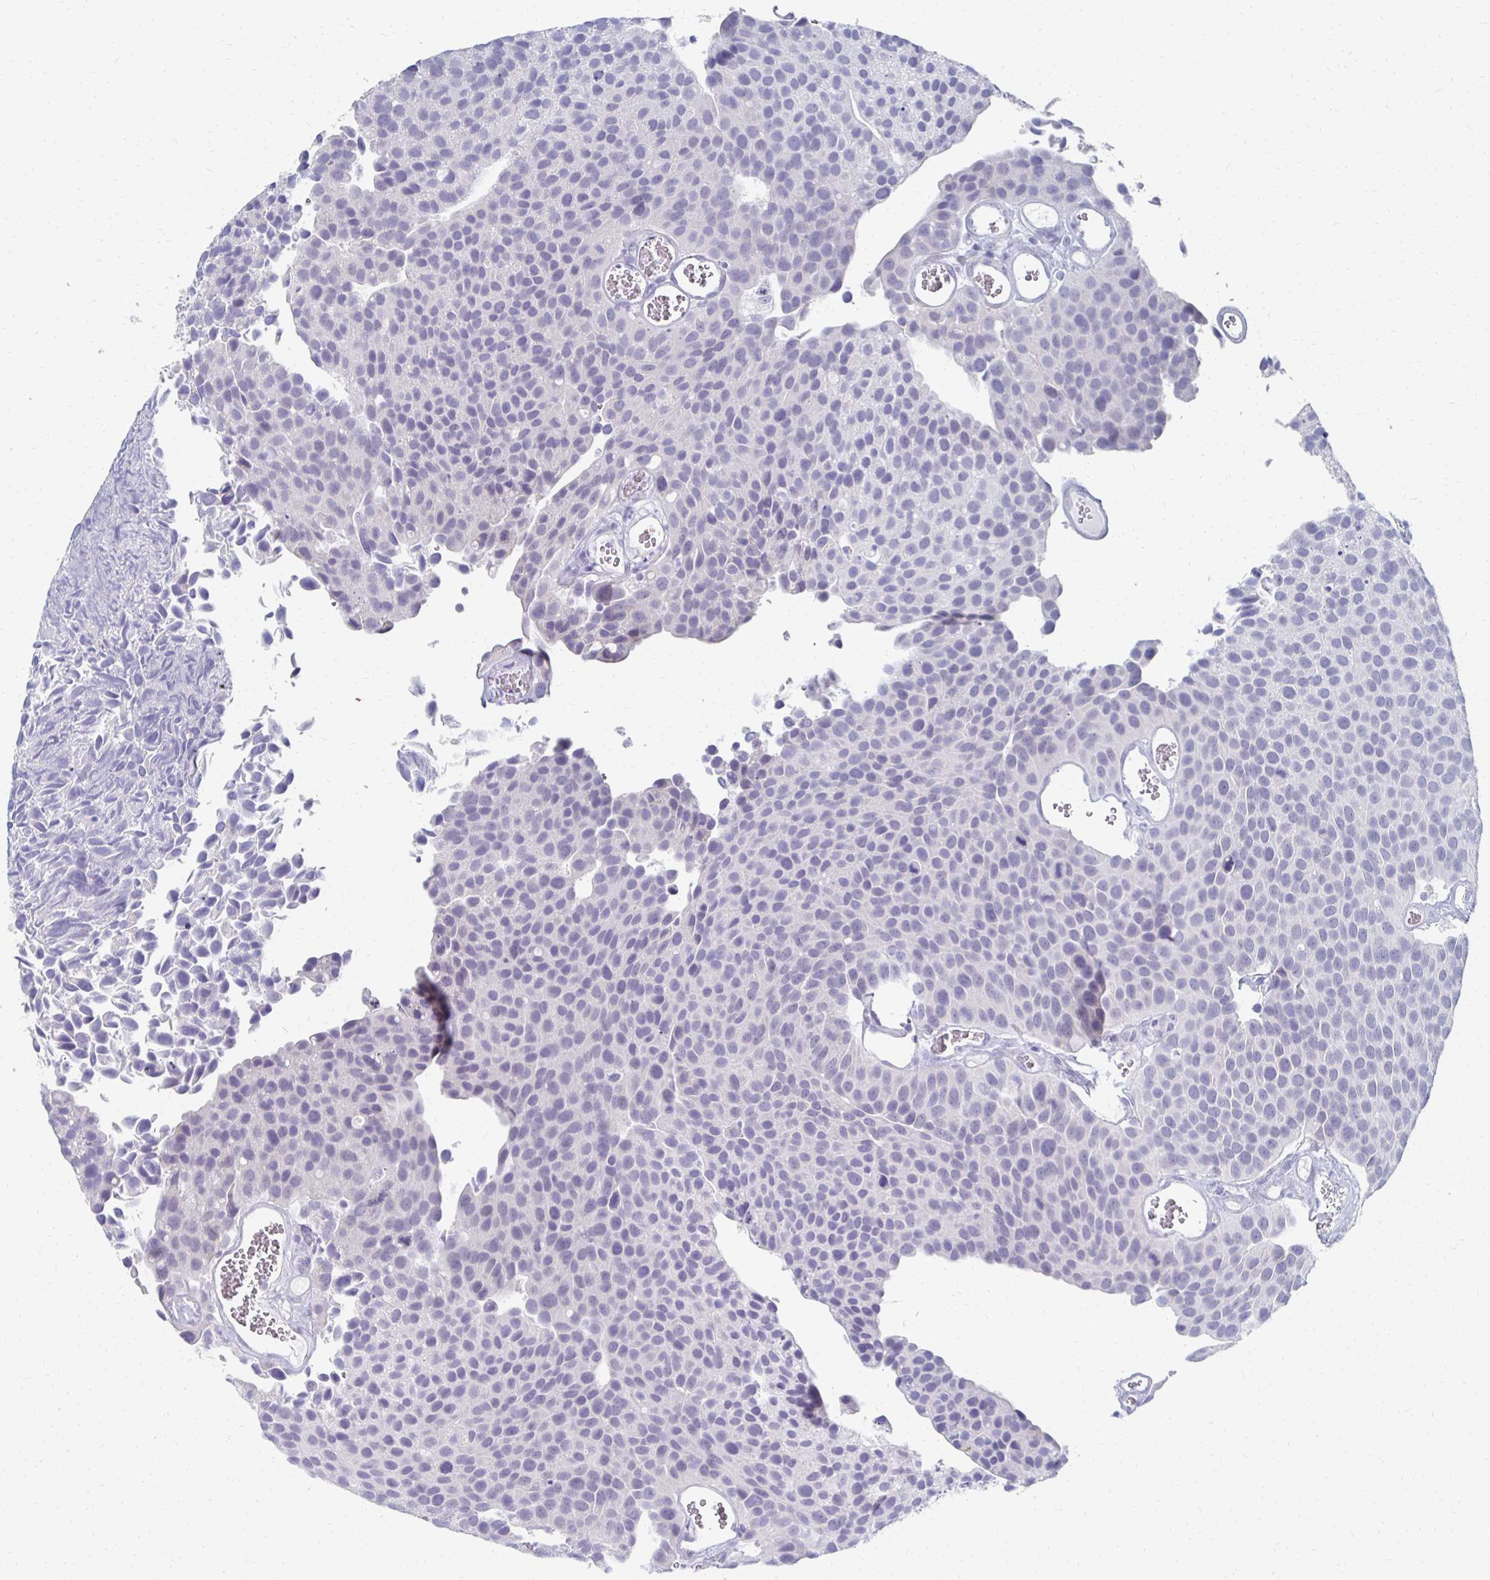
{"staining": {"intensity": "negative", "quantity": "none", "location": "none"}, "tissue": "urothelial cancer", "cell_type": "Tumor cells", "image_type": "cancer", "snomed": [{"axis": "morphology", "description": "Urothelial carcinoma, Low grade"}, {"axis": "topography", "description": "Urinary bladder"}], "caption": "Tumor cells show no significant expression in urothelial carcinoma (low-grade).", "gene": "SYCP3", "patient": {"sex": "female", "age": 69}}